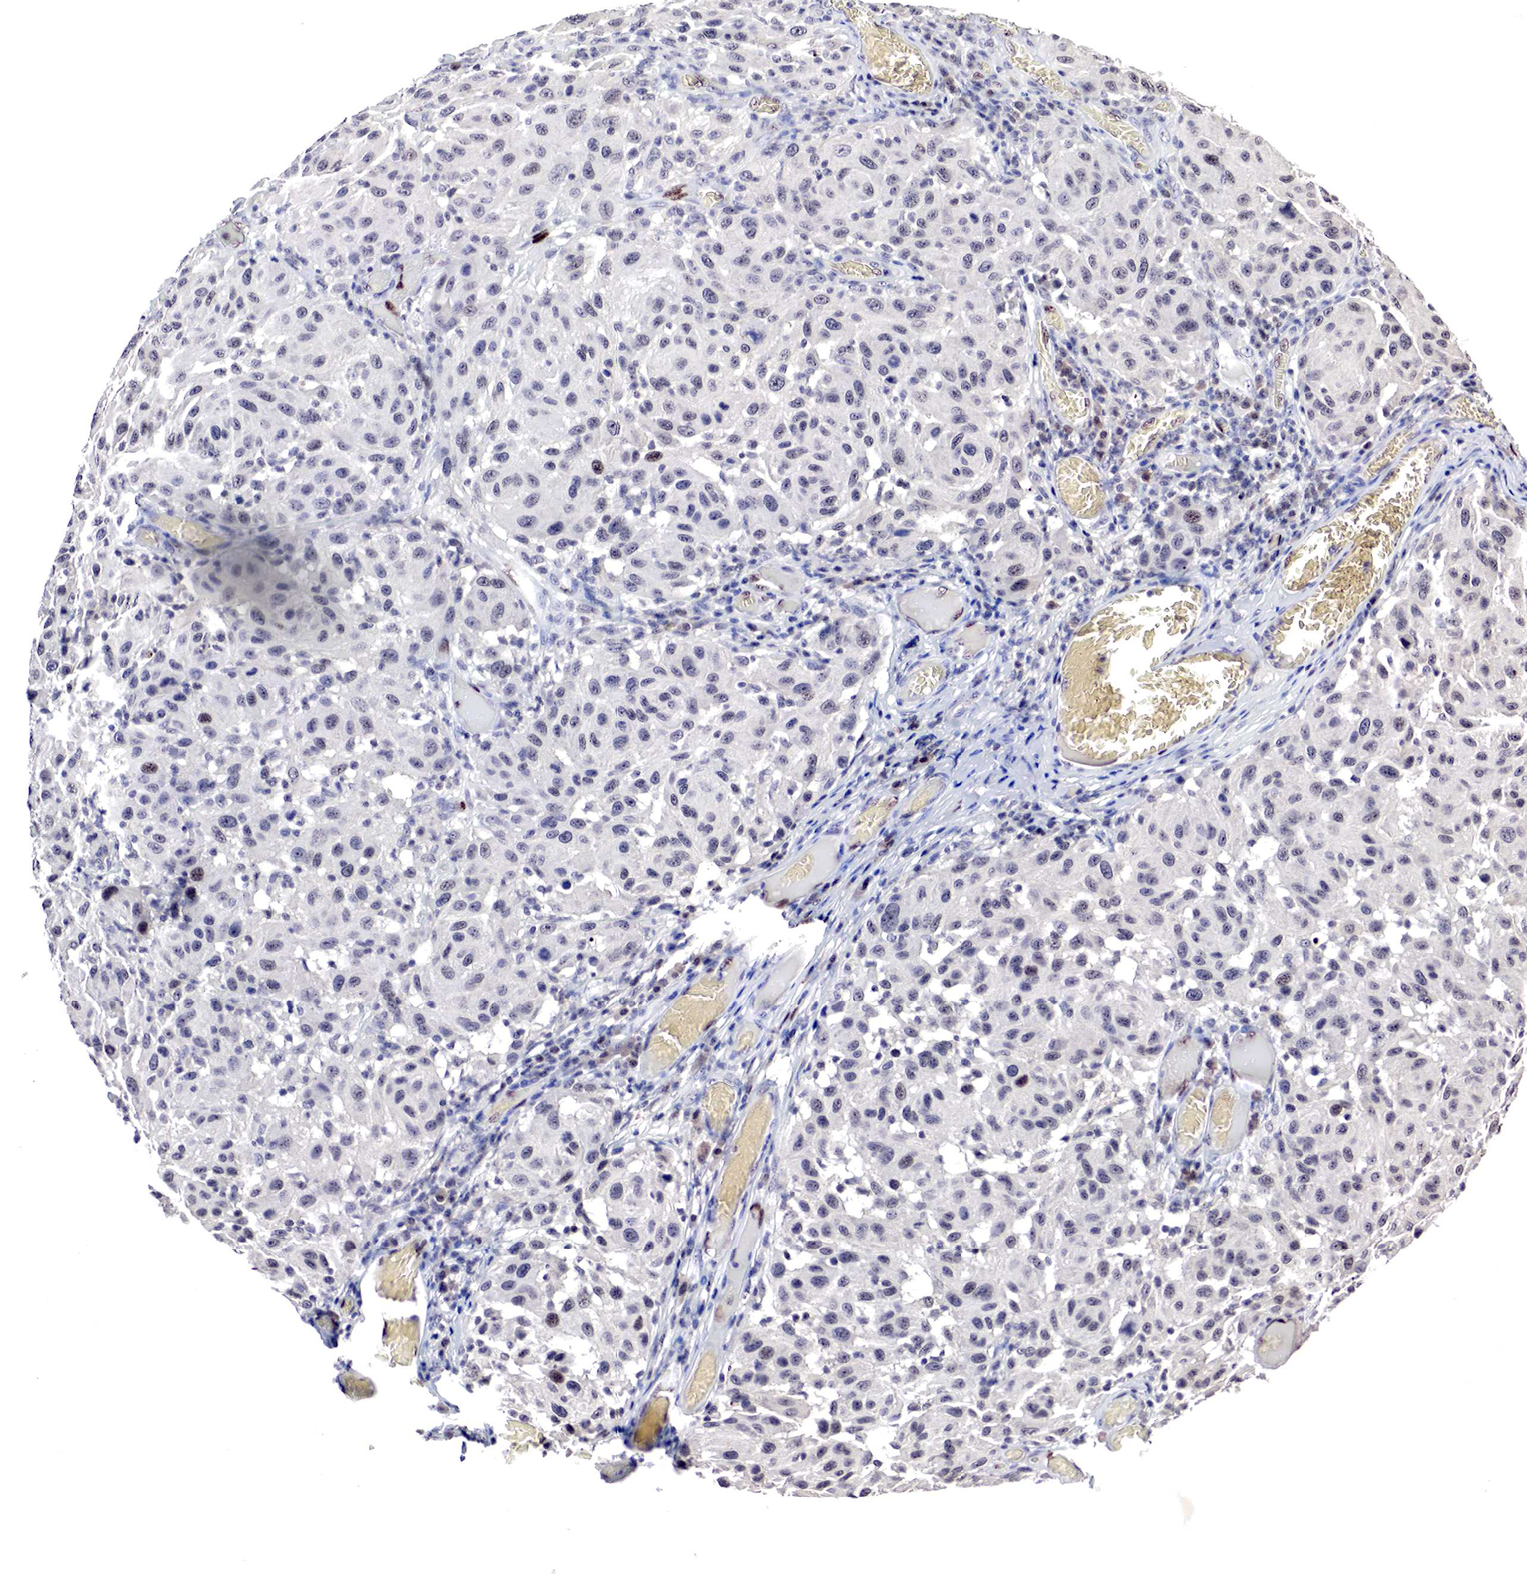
{"staining": {"intensity": "negative", "quantity": "none", "location": "none"}, "tissue": "melanoma", "cell_type": "Tumor cells", "image_type": "cancer", "snomed": [{"axis": "morphology", "description": "Malignant melanoma, NOS"}, {"axis": "topography", "description": "Skin"}], "caption": "The photomicrograph reveals no significant staining in tumor cells of malignant melanoma. Nuclei are stained in blue.", "gene": "DACH2", "patient": {"sex": "female", "age": 77}}